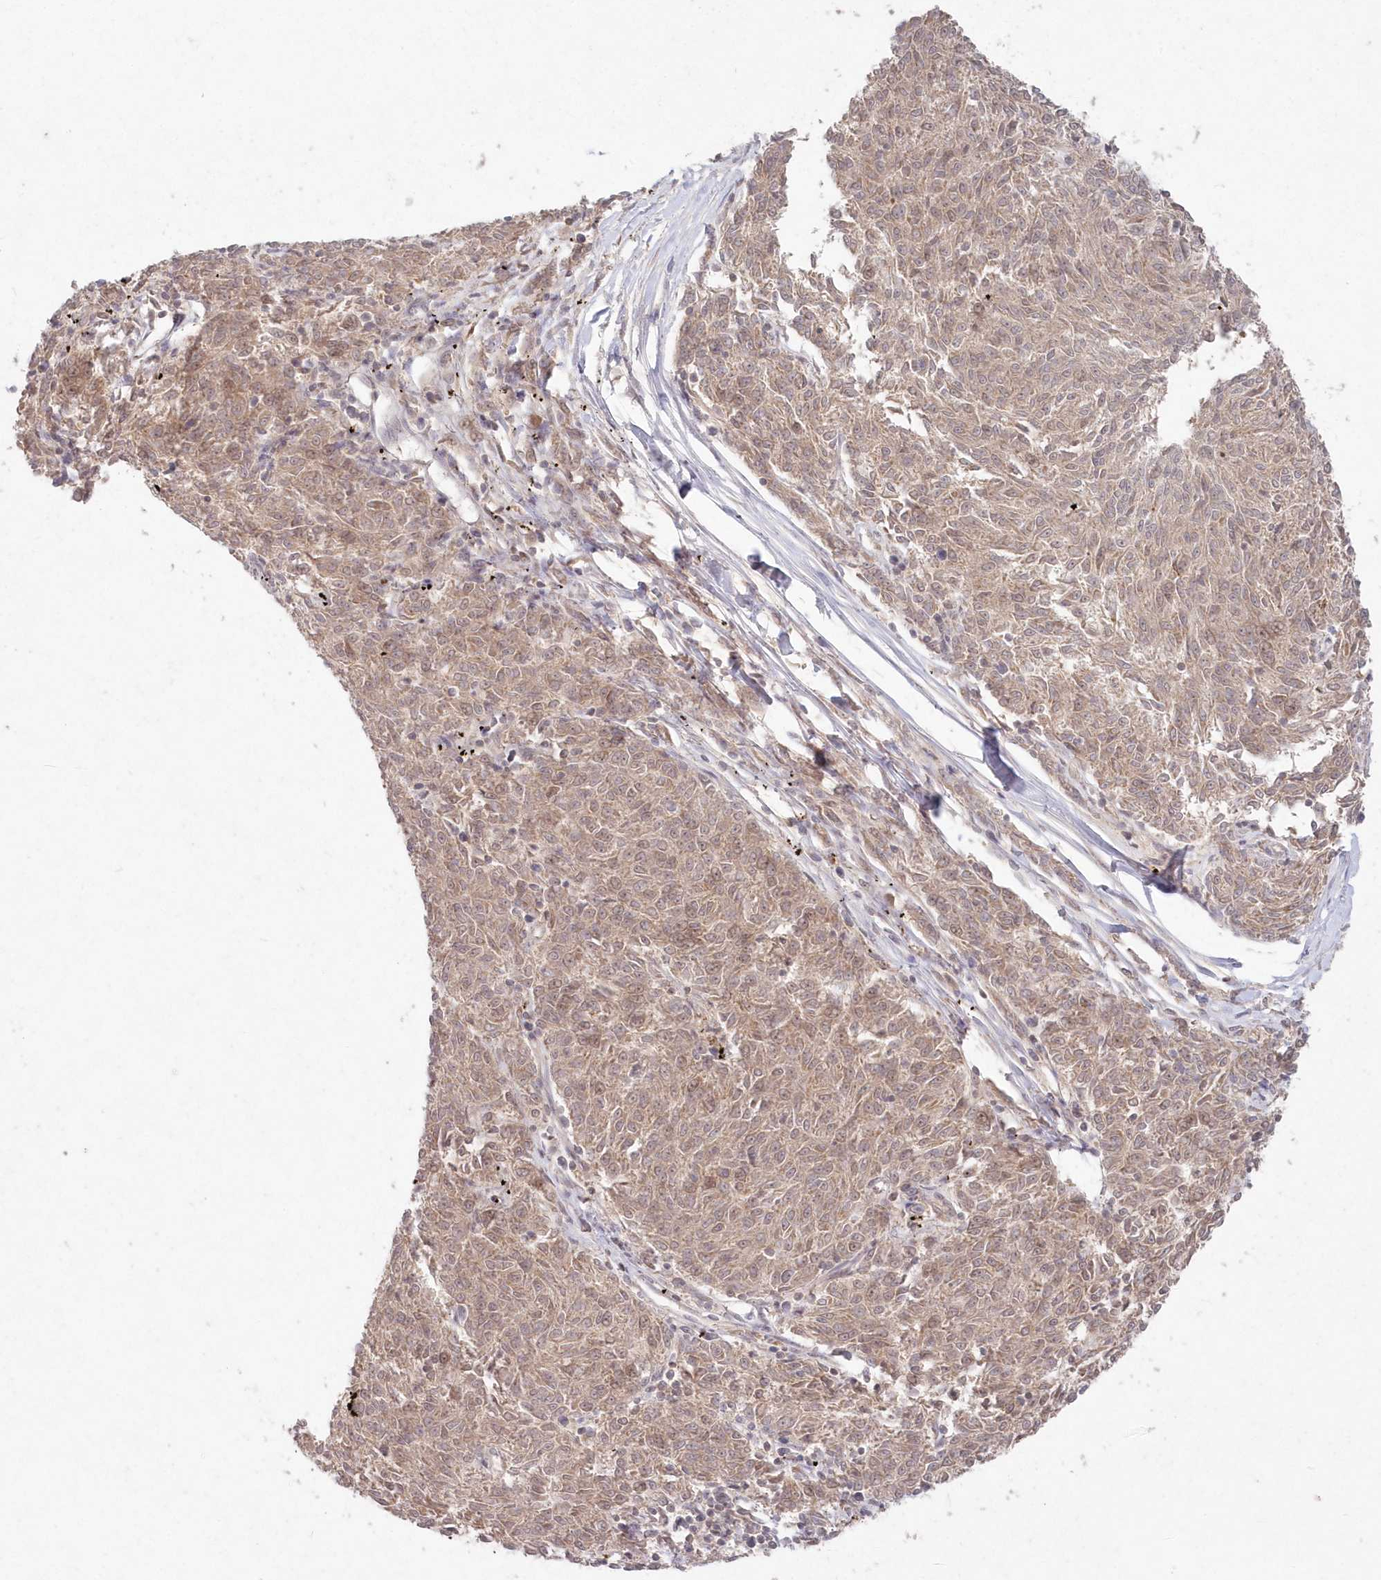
{"staining": {"intensity": "weak", "quantity": "25%-75%", "location": "nuclear"}, "tissue": "melanoma", "cell_type": "Tumor cells", "image_type": "cancer", "snomed": [{"axis": "morphology", "description": "Malignant melanoma, NOS"}, {"axis": "topography", "description": "Skin"}], "caption": "A micrograph of malignant melanoma stained for a protein demonstrates weak nuclear brown staining in tumor cells.", "gene": "ASCC1", "patient": {"sex": "female", "age": 72}}